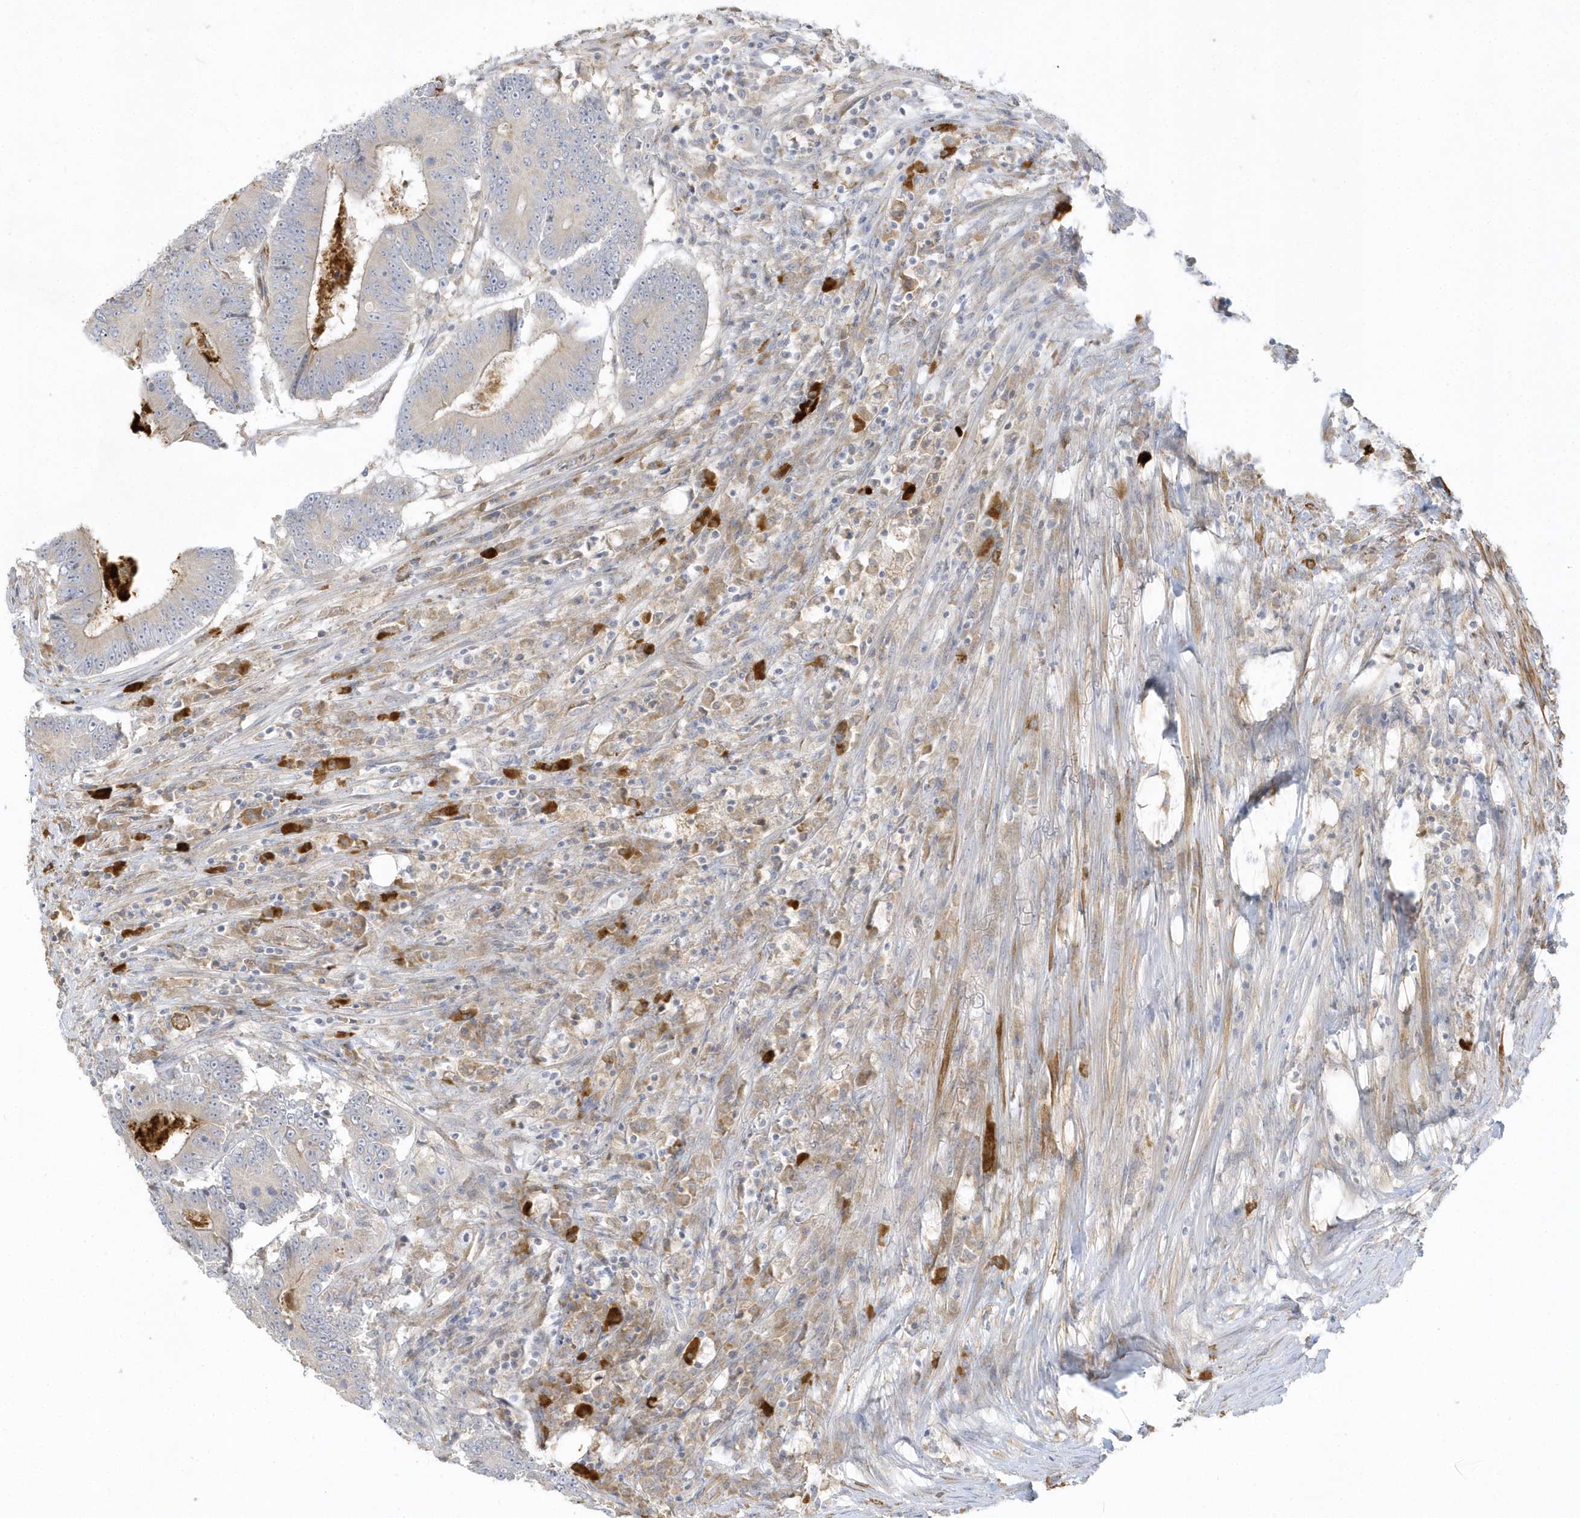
{"staining": {"intensity": "negative", "quantity": "none", "location": "none"}, "tissue": "colorectal cancer", "cell_type": "Tumor cells", "image_type": "cancer", "snomed": [{"axis": "morphology", "description": "Adenocarcinoma, NOS"}, {"axis": "topography", "description": "Colon"}], "caption": "Tumor cells are negative for brown protein staining in colorectal adenocarcinoma.", "gene": "THADA", "patient": {"sex": "male", "age": 83}}